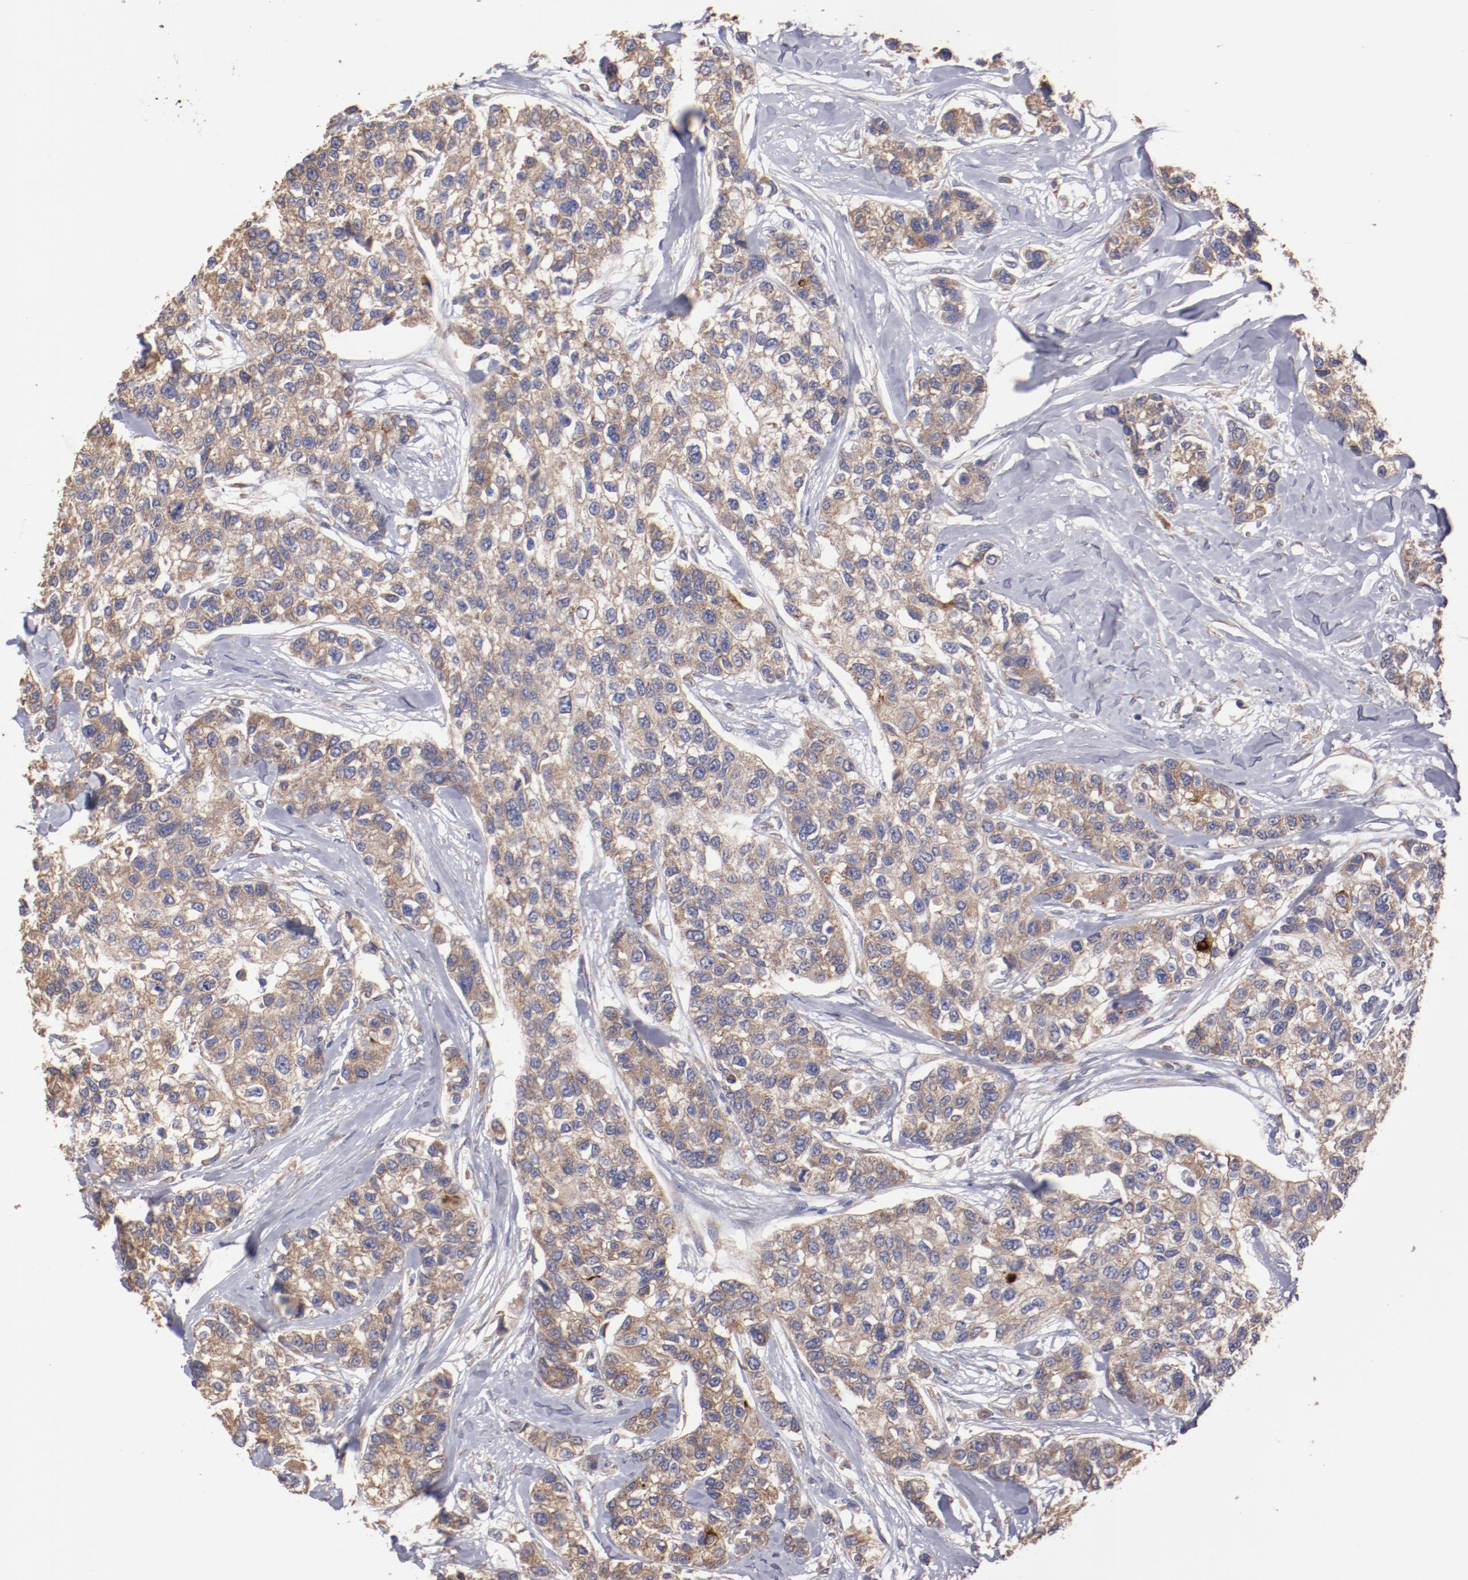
{"staining": {"intensity": "weak", "quantity": ">75%", "location": "cytoplasmic/membranous"}, "tissue": "breast cancer", "cell_type": "Tumor cells", "image_type": "cancer", "snomed": [{"axis": "morphology", "description": "Duct carcinoma"}, {"axis": "topography", "description": "Breast"}], "caption": "A photomicrograph of human breast invasive ductal carcinoma stained for a protein exhibits weak cytoplasmic/membranous brown staining in tumor cells. The staining was performed using DAB (3,3'-diaminobenzidine) to visualize the protein expression in brown, while the nuclei were stained in blue with hematoxylin (Magnification: 20x).", "gene": "NFKBIE", "patient": {"sex": "female", "age": 51}}